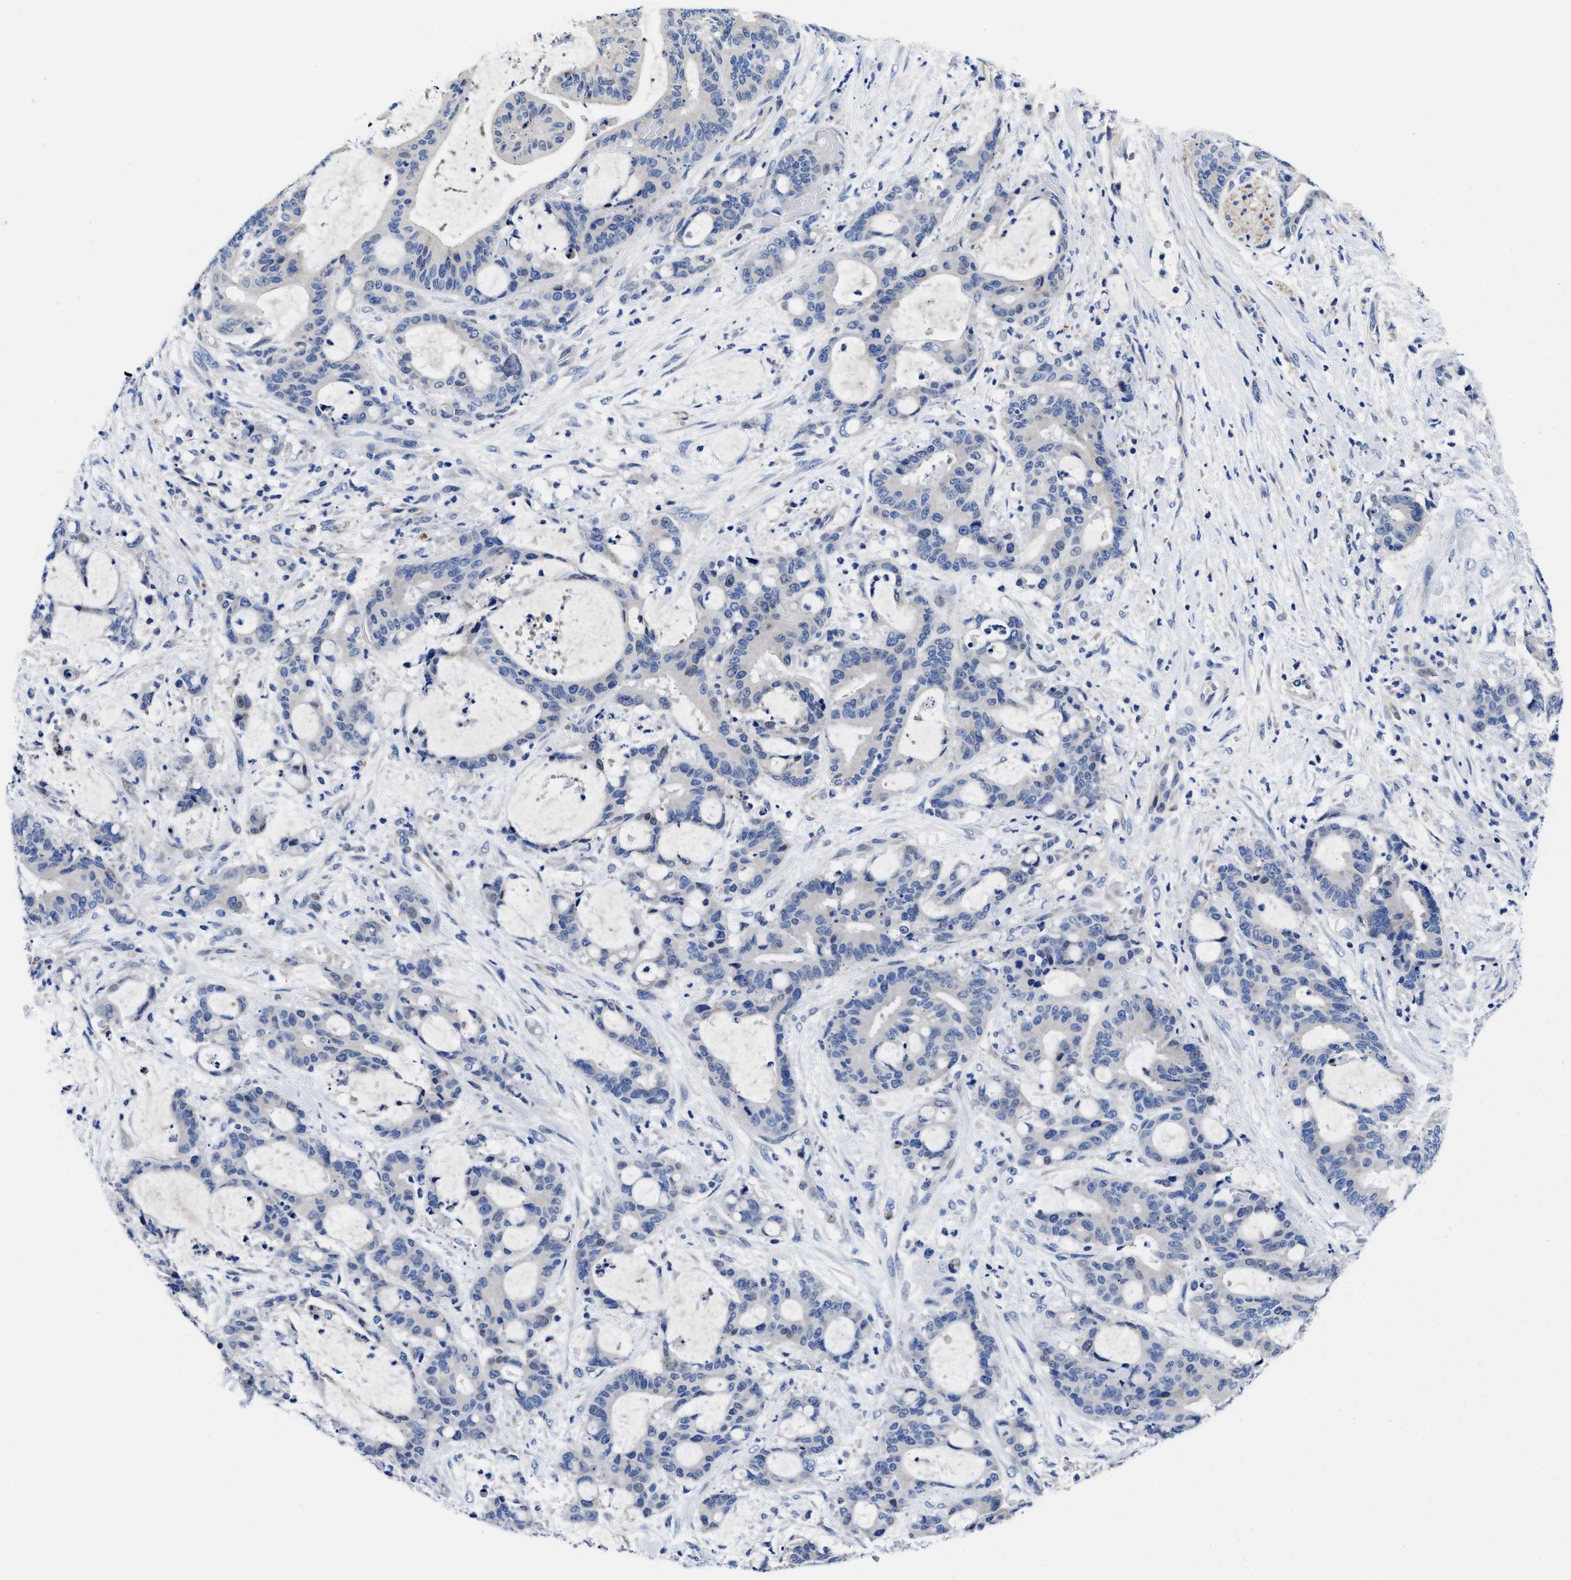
{"staining": {"intensity": "negative", "quantity": "none", "location": "none"}, "tissue": "liver cancer", "cell_type": "Tumor cells", "image_type": "cancer", "snomed": [{"axis": "morphology", "description": "Normal tissue, NOS"}, {"axis": "morphology", "description": "Cholangiocarcinoma"}, {"axis": "topography", "description": "Liver"}, {"axis": "topography", "description": "Peripheral nerve tissue"}], "caption": "Protein analysis of liver cholangiocarcinoma reveals no significant staining in tumor cells.", "gene": "DHRS13", "patient": {"sex": "female", "age": 73}}